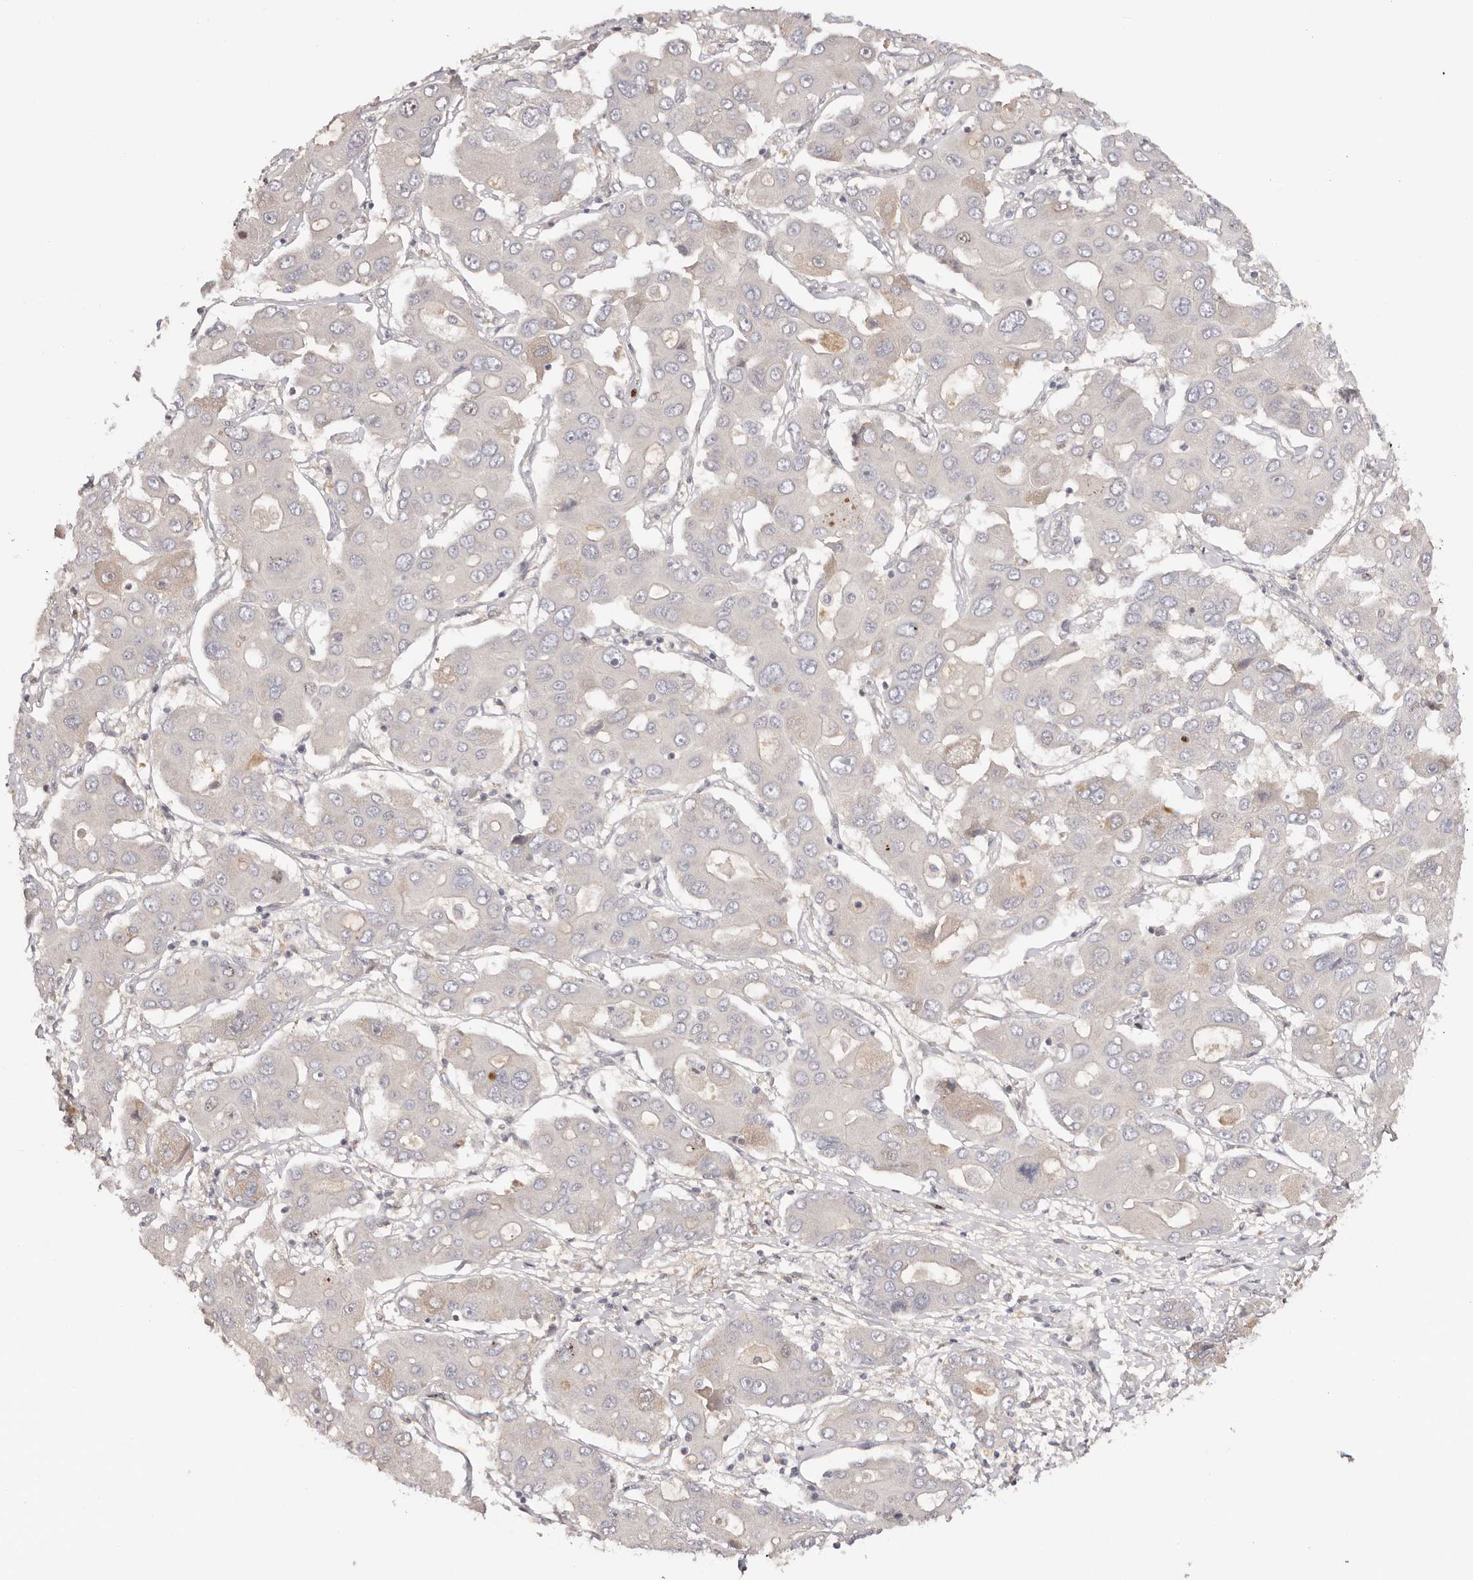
{"staining": {"intensity": "negative", "quantity": "none", "location": "none"}, "tissue": "liver cancer", "cell_type": "Tumor cells", "image_type": "cancer", "snomed": [{"axis": "morphology", "description": "Cholangiocarcinoma"}, {"axis": "topography", "description": "Liver"}], "caption": "Protein analysis of cholangiocarcinoma (liver) exhibits no significant positivity in tumor cells.", "gene": "CCDC190", "patient": {"sex": "male", "age": 67}}